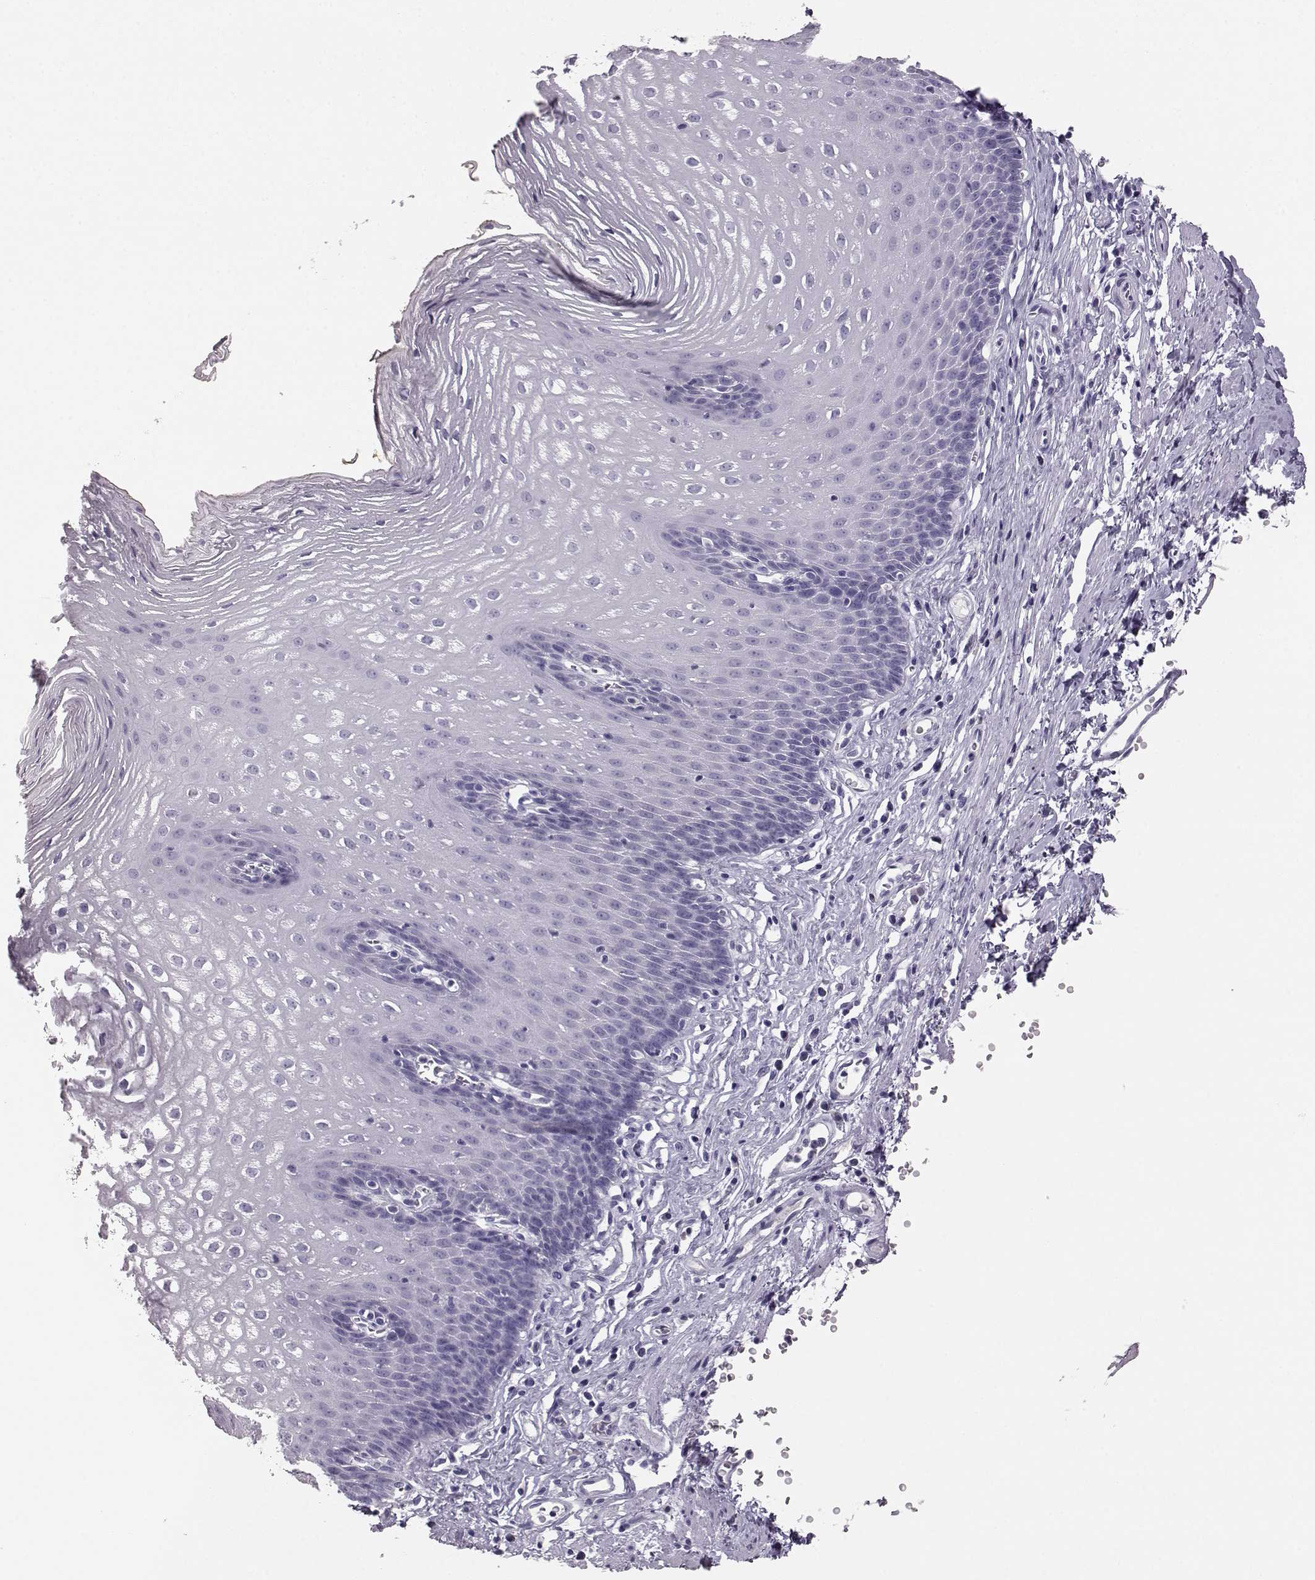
{"staining": {"intensity": "negative", "quantity": "none", "location": "none"}, "tissue": "esophagus", "cell_type": "Squamous epithelial cells", "image_type": "normal", "snomed": [{"axis": "morphology", "description": "Normal tissue, NOS"}, {"axis": "topography", "description": "Esophagus"}], "caption": "Immunohistochemistry (IHC) image of unremarkable esophagus: esophagus stained with DAB (3,3'-diaminobenzidine) exhibits no significant protein positivity in squamous epithelial cells.", "gene": "ITLN1", "patient": {"sex": "male", "age": 72}}